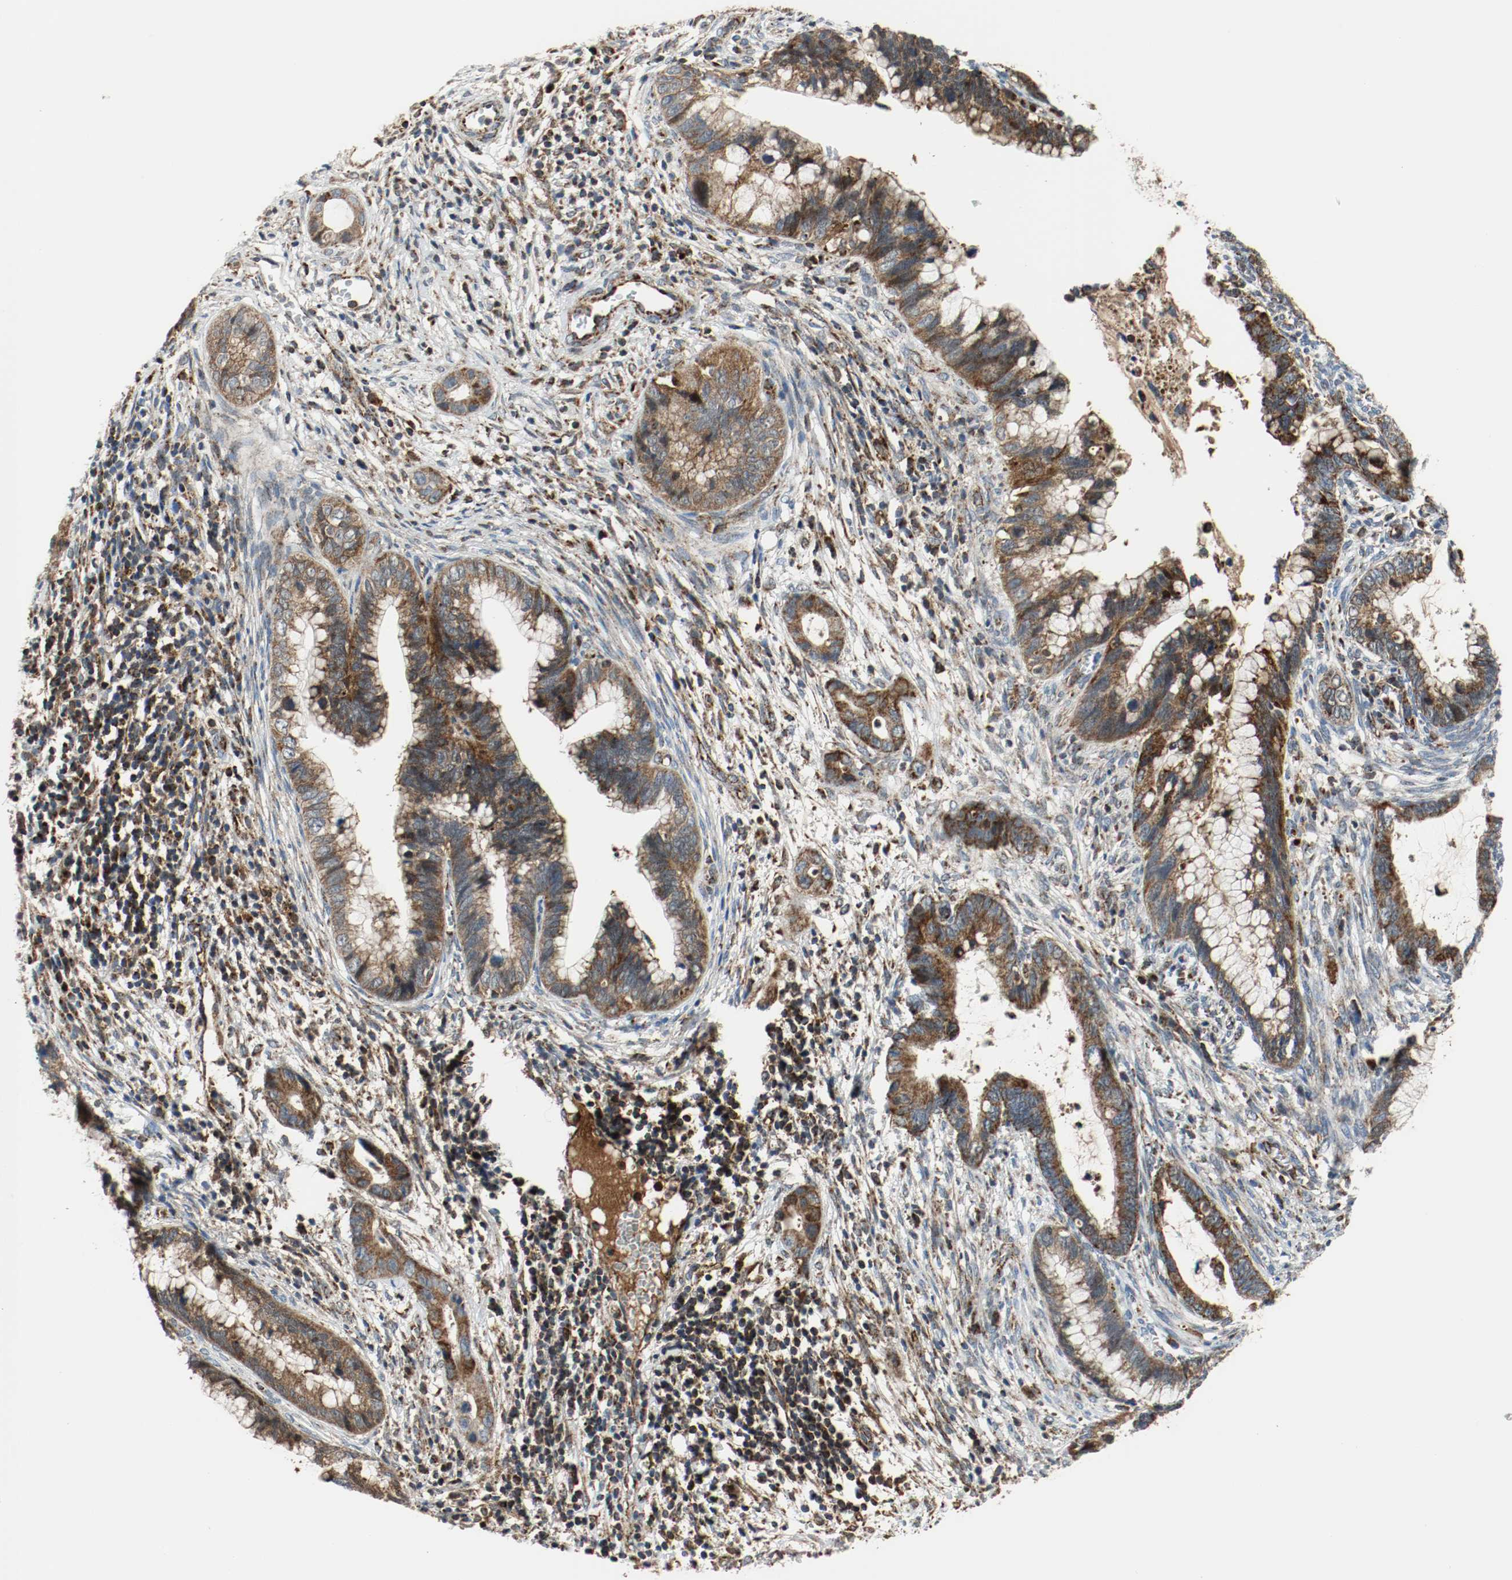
{"staining": {"intensity": "strong", "quantity": ">75%", "location": "cytoplasmic/membranous"}, "tissue": "cervical cancer", "cell_type": "Tumor cells", "image_type": "cancer", "snomed": [{"axis": "morphology", "description": "Adenocarcinoma, NOS"}, {"axis": "topography", "description": "Cervix"}], "caption": "Protein staining demonstrates strong cytoplasmic/membranous expression in about >75% of tumor cells in cervical cancer (adenocarcinoma).", "gene": "TXNRD1", "patient": {"sex": "female", "age": 44}}